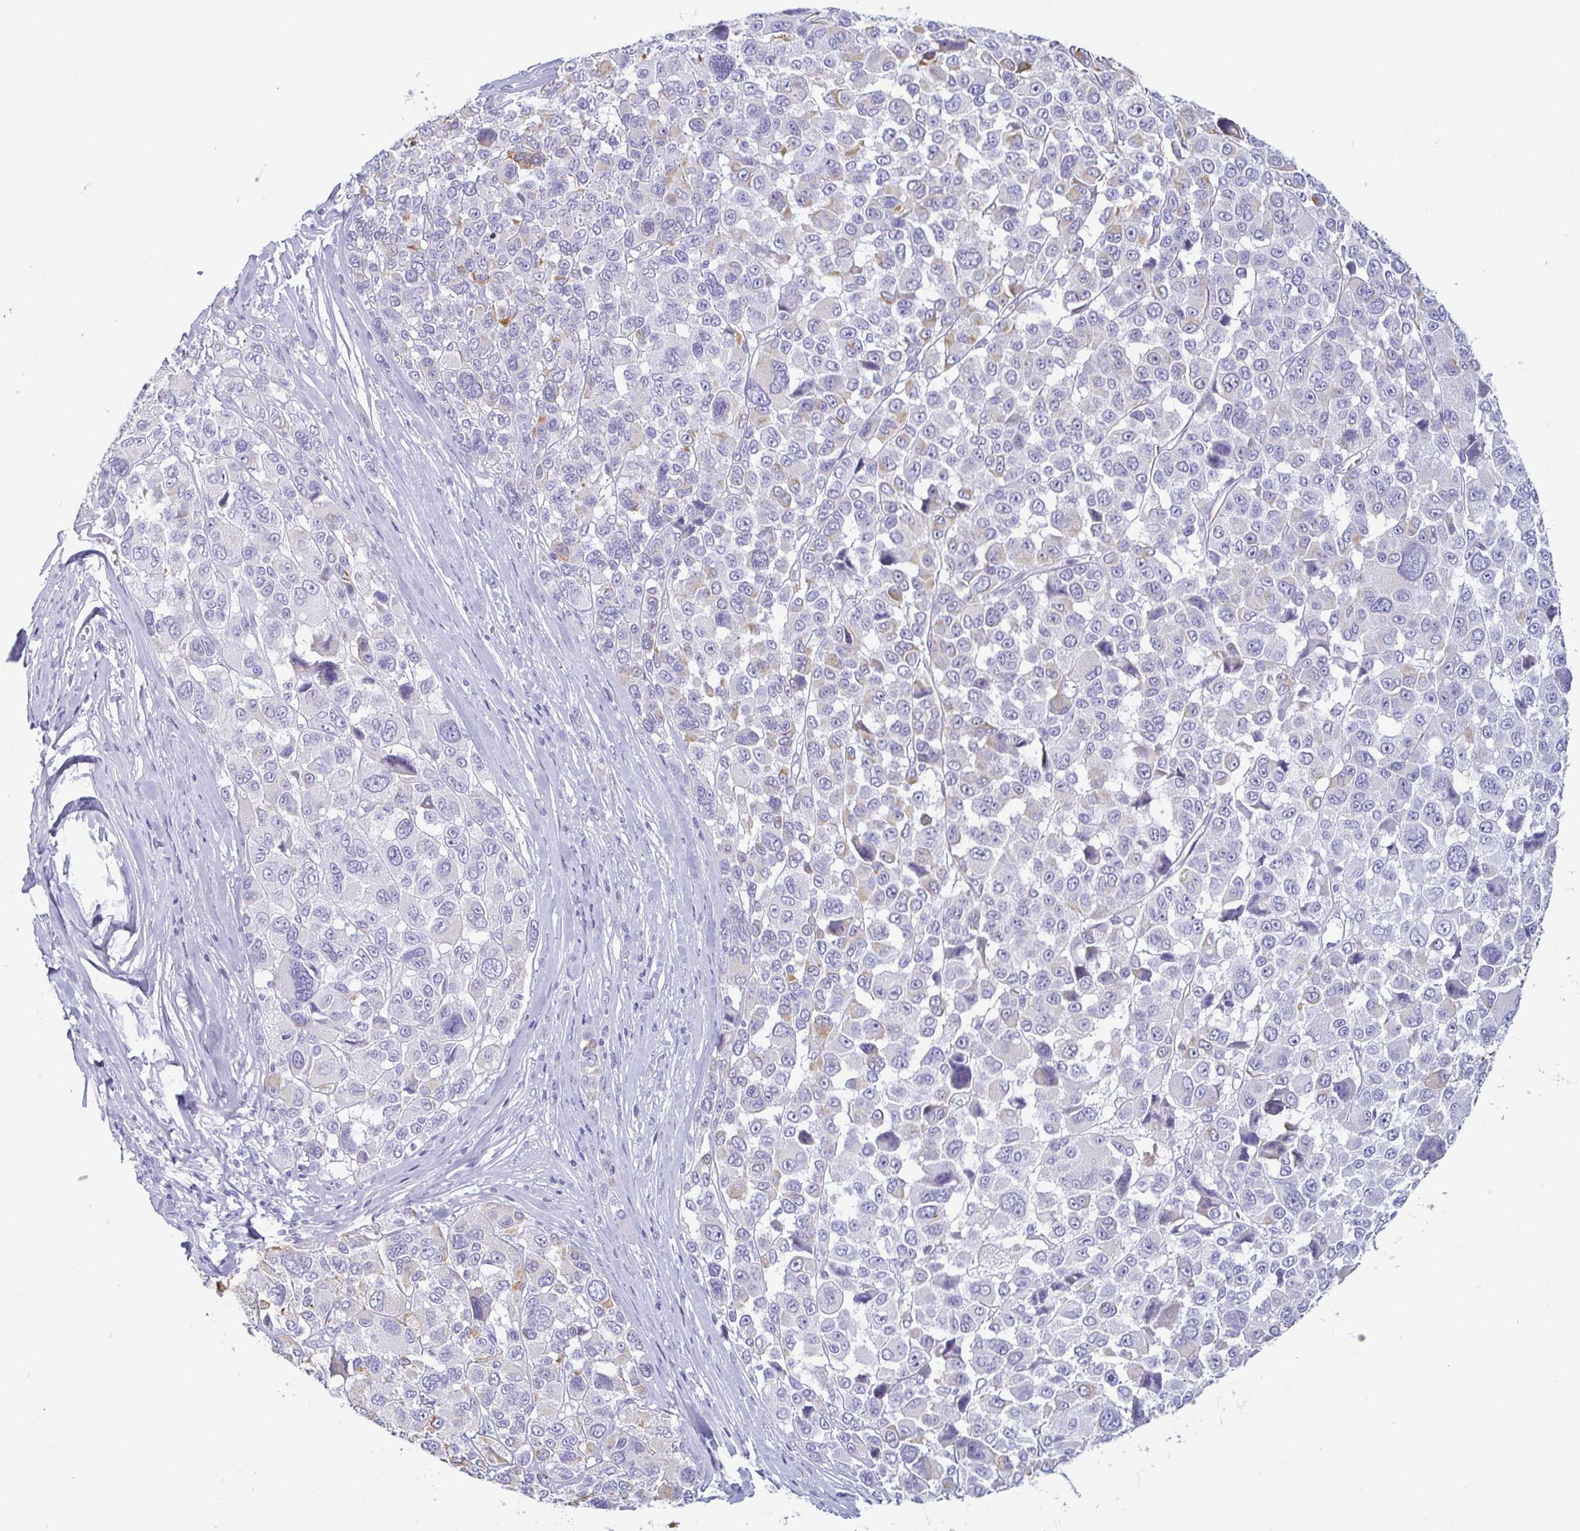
{"staining": {"intensity": "weak", "quantity": "<25%", "location": "cytoplasmic/membranous"}, "tissue": "melanoma", "cell_type": "Tumor cells", "image_type": "cancer", "snomed": [{"axis": "morphology", "description": "Malignant melanoma, NOS"}, {"axis": "topography", "description": "Skin"}], "caption": "Melanoma was stained to show a protein in brown. There is no significant expression in tumor cells. The staining is performed using DAB (3,3'-diaminobenzidine) brown chromogen with nuclei counter-stained in using hematoxylin.", "gene": "PRR27", "patient": {"sex": "female", "age": 66}}